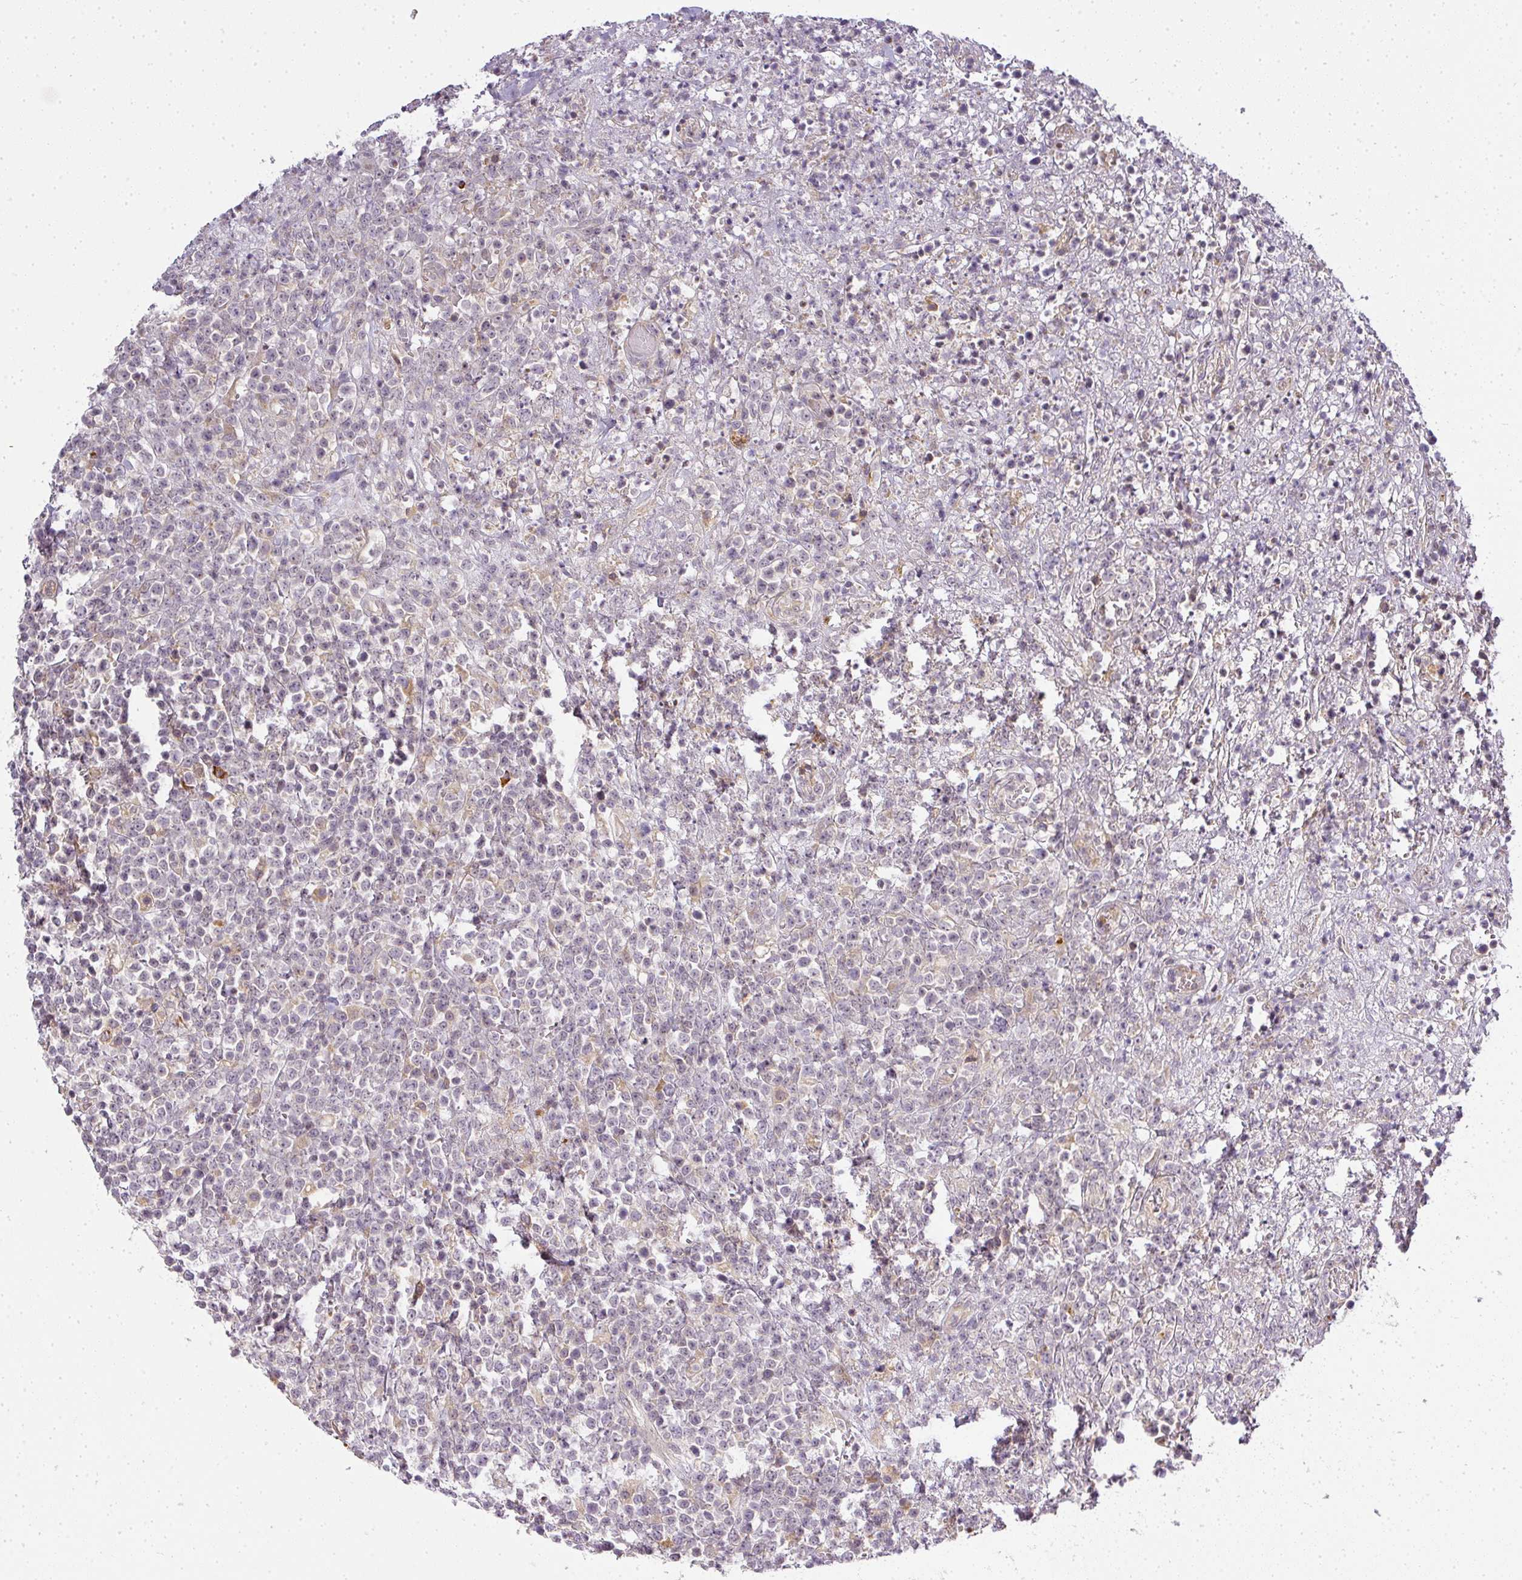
{"staining": {"intensity": "negative", "quantity": "none", "location": "none"}, "tissue": "lymphoma", "cell_type": "Tumor cells", "image_type": "cancer", "snomed": [{"axis": "morphology", "description": "Malignant lymphoma, non-Hodgkin's type, High grade"}, {"axis": "topography", "description": "Colon"}], "caption": "Protein analysis of lymphoma displays no significant staining in tumor cells.", "gene": "MED19", "patient": {"sex": "female", "age": 53}}